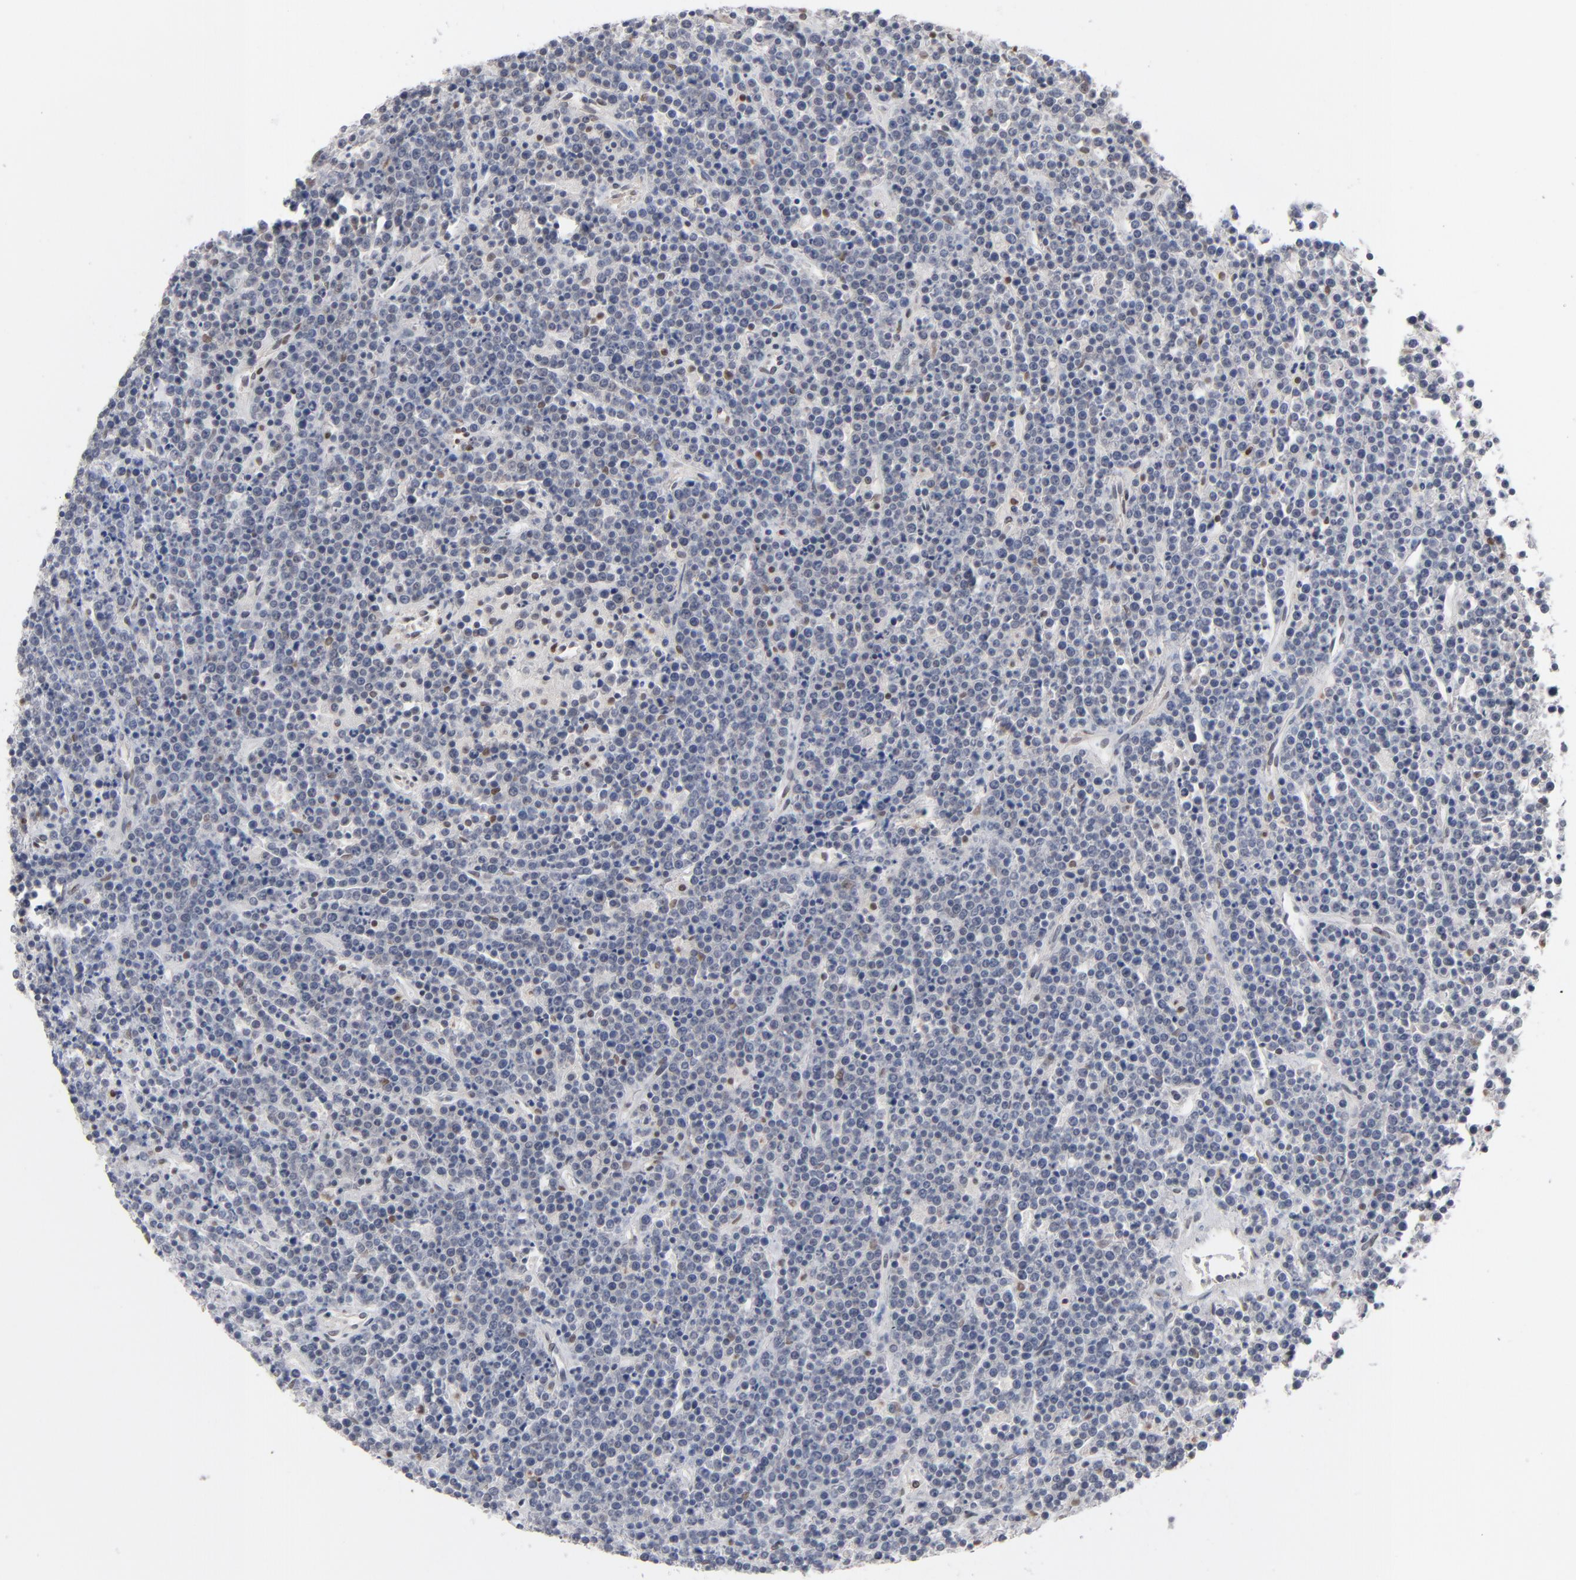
{"staining": {"intensity": "negative", "quantity": "none", "location": "none"}, "tissue": "lymphoma", "cell_type": "Tumor cells", "image_type": "cancer", "snomed": [{"axis": "morphology", "description": "Malignant lymphoma, non-Hodgkin's type, High grade"}, {"axis": "topography", "description": "Ovary"}], "caption": "High-grade malignant lymphoma, non-Hodgkin's type stained for a protein using IHC displays no staining tumor cells.", "gene": "IRF9", "patient": {"sex": "female", "age": 56}}